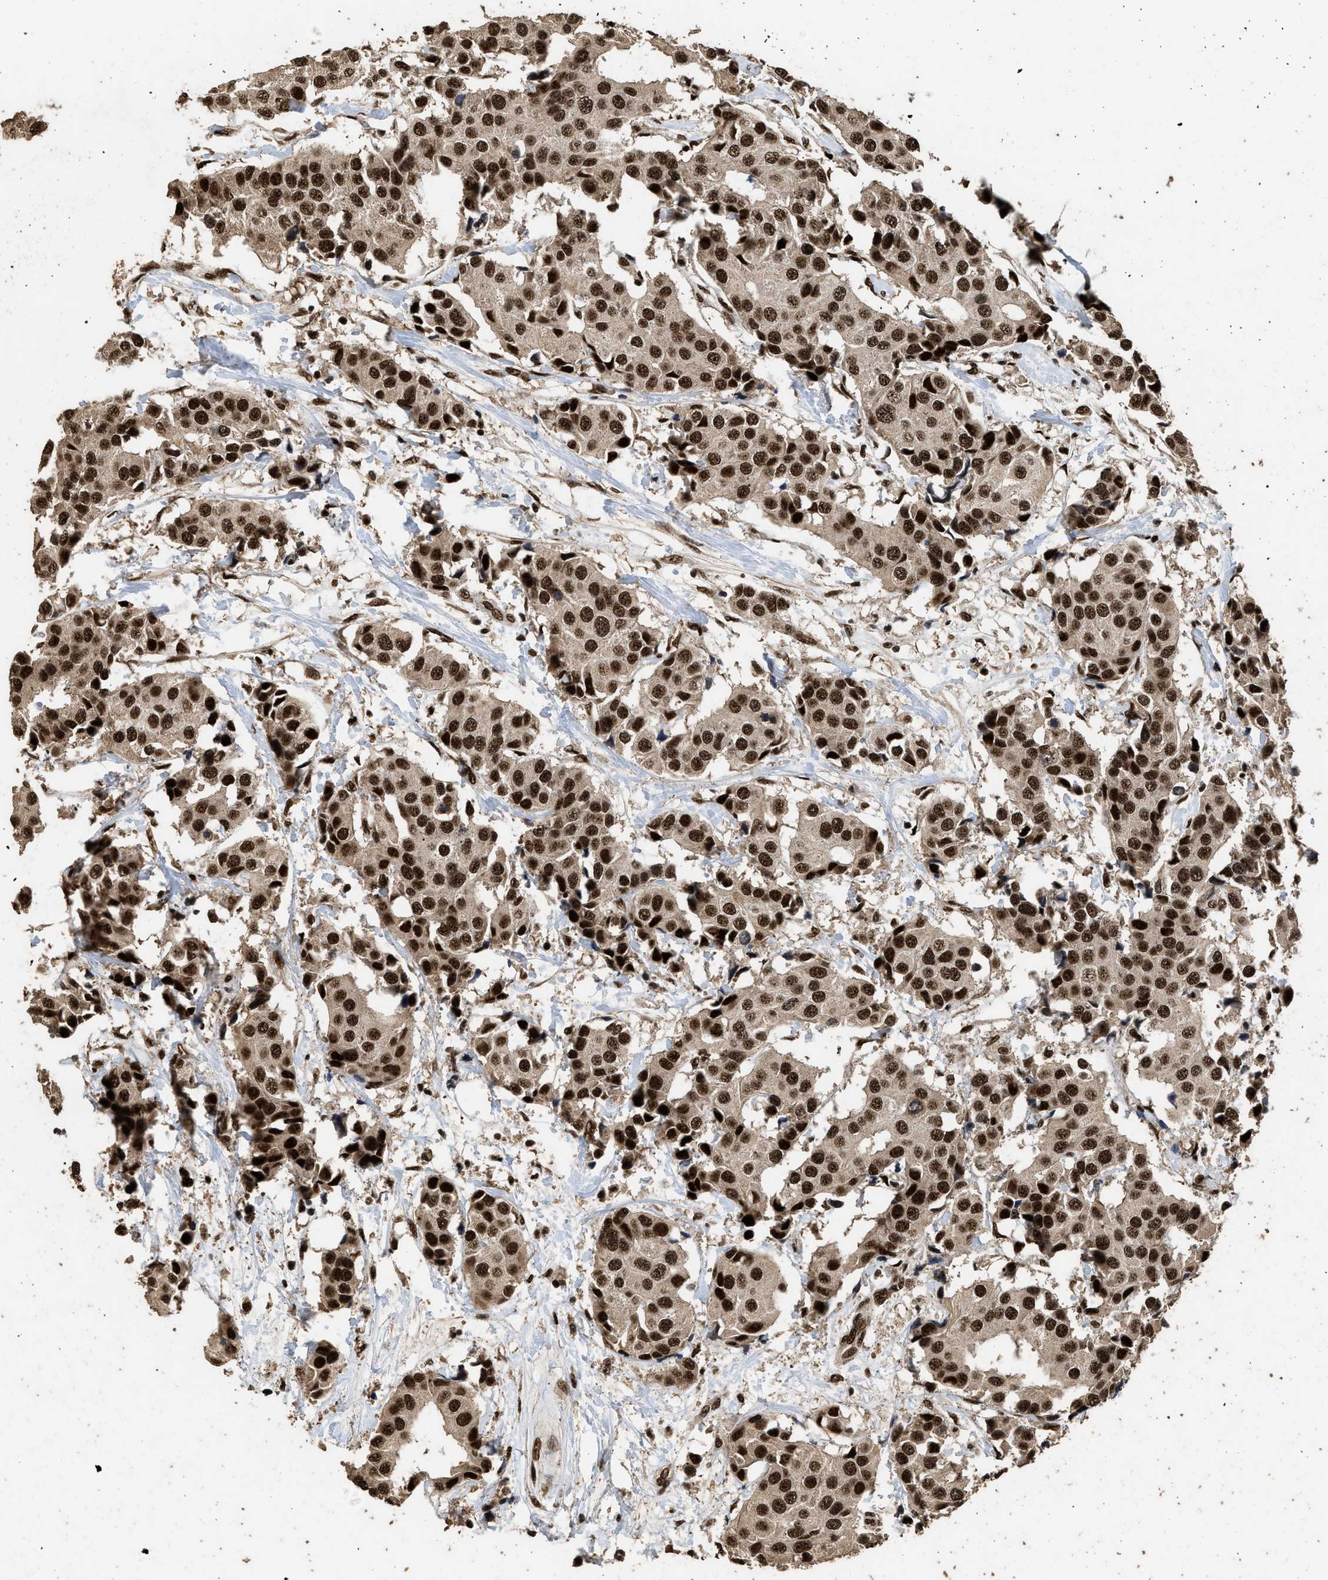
{"staining": {"intensity": "strong", "quantity": ">75%", "location": "nuclear"}, "tissue": "breast cancer", "cell_type": "Tumor cells", "image_type": "cancer", "snomed": [{"axis": "morphology", "description": "Normal tissue, NOS"}, {"axis": "morphology", "description": "Duct carcinoma"}, {"axis": "topography", "description": "Breast"}], "caption": "This micrograph reveals breast cancer (infiltrating ductal carcinoma) stained with immunohistochemistry to label a protein in brown. The nuclear of tumor cells show strong positivity for the protein. Nuclei are counter-stained blue.", "gene": "PPP4R3B", "patient": {"sex": "female", "age": 39}}